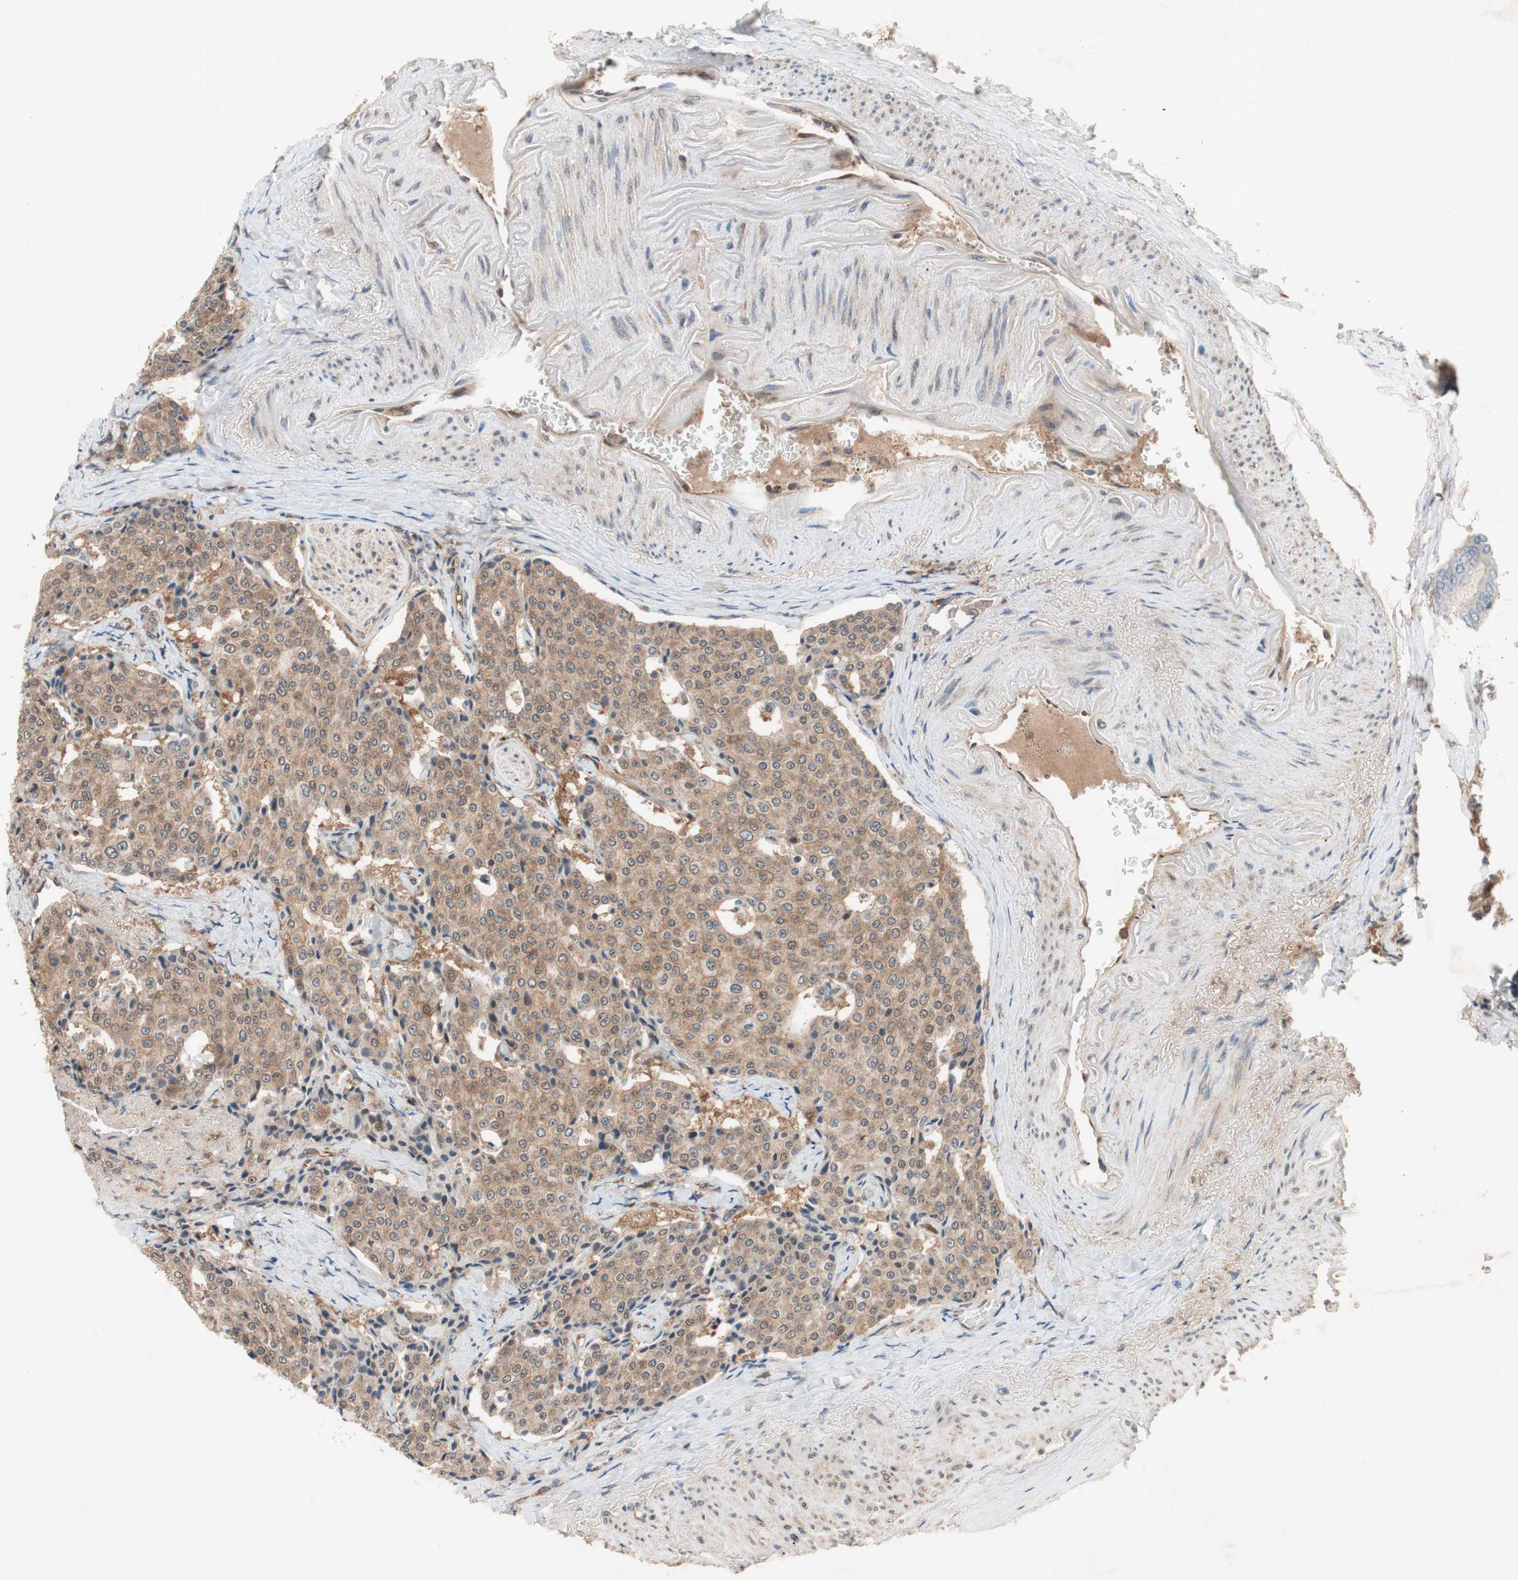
{"staining": {"intensity": "moderate", "quantity": ">75%", "location": "cytoplasmic/membranous"}, "tissue": "carcinoid", "cell_type": "Tumor cells", "image_type": "cancer", "snomed": [{"axis": "morphology", "description": "Carcinoid, malignant, NOS"}, {"axis": "topography", "description": "Colon"}], "caption": "Carcinoid (malignant) was stained to show a protein in brown. There is medium levels of moderate cytoplasmic/membranous expression in about >75% of tumor cells.", "gene": "GALT", "patient": {"sex": "female", "age": 61}}